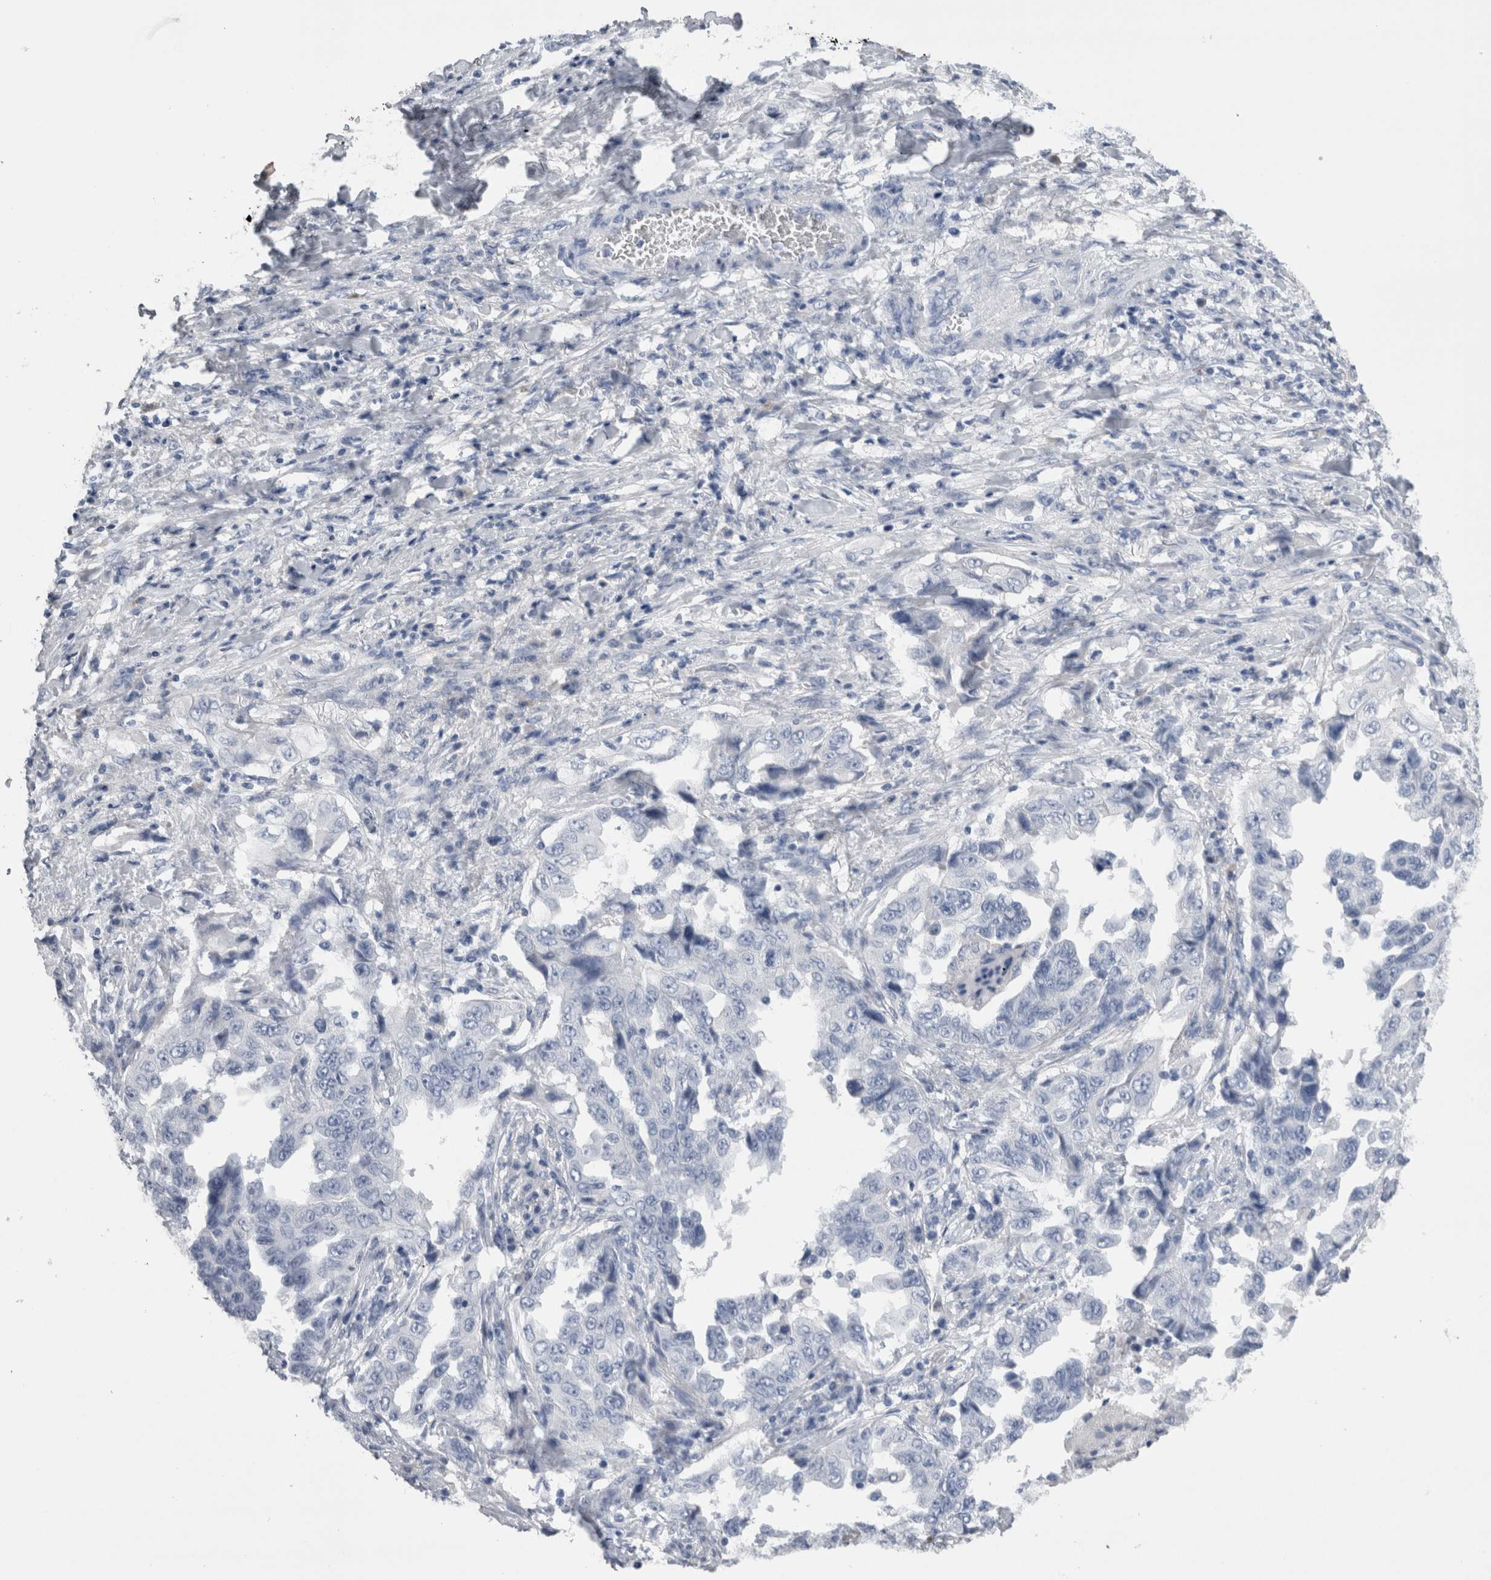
{"staining": {"intensity": "negative", "quantity": "none", "location": "none"}, "tissue": "lung cancer", "cell_type": "Tumor cells", "image_type": "cancer", "snomed": [{"axis": "morphology", "description": "Adenocarcinoma, NOS"}, {"axis": "topography", "description": "Lung"}], "caption": "The image shows no significant expression in tumor cells of lung cancer (adenocarcinoma).", "gene": "REG1A", "patient": {"sex": "female", "age": 51}}